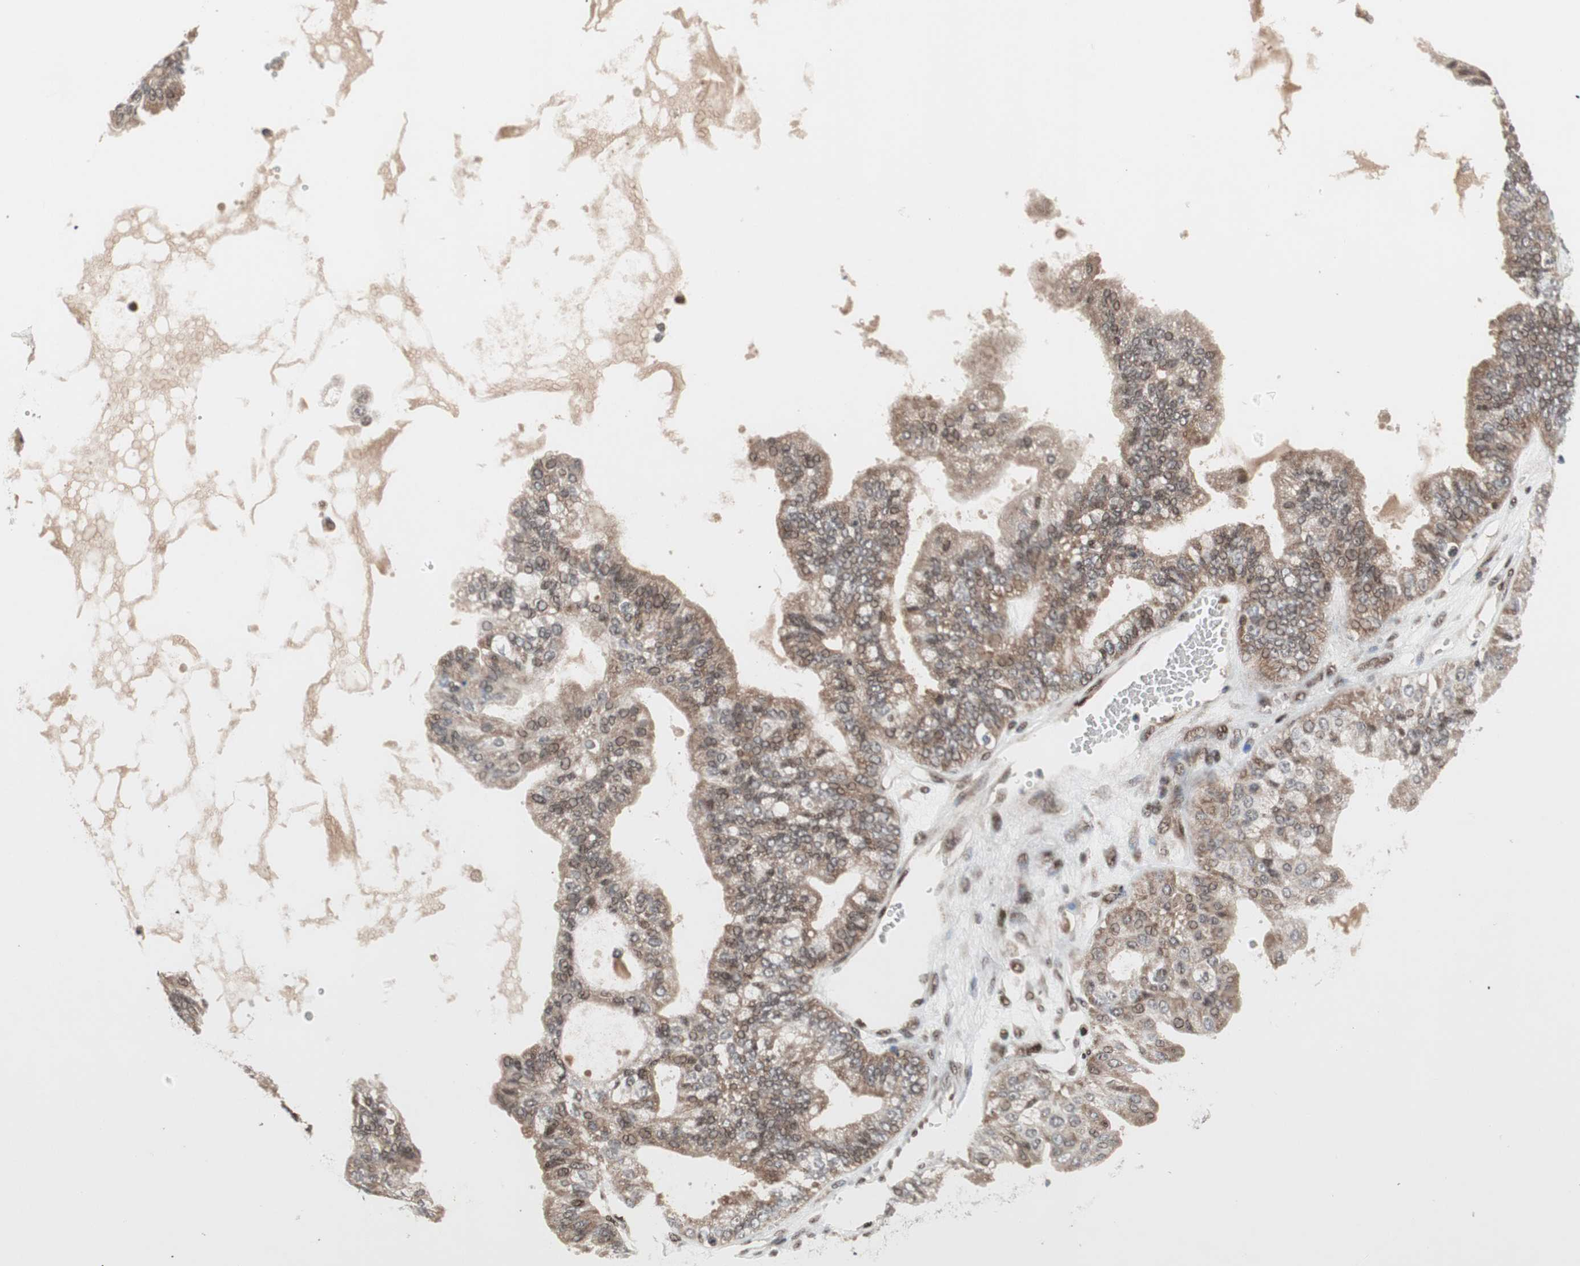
{"staining": {"intensity": "moderate", "quantity": ">75%", "location": "cytoplasmic/membranous,nuclear"}, "tissue": "ovarian cancer", "cell_type": "Tumor cells", "image_type": "cancer", "snomed": [{"axis": "morphology", "description": "Carcinoma, NOS"}, {"axis": "morphology", "description": "Carcinoma, endometroid"}, {"axis": "topography", "description": "Ovary"}], "caption": "There is medium levels of moderate cytoplasmic/membranous and nuclear positivity in tumor cells of ovarian endometroid carcinoma, as demonstrated by immunohistochemical staining (brown color).", "gene": "TCF12", "patient": {"sex": "female", "age": 50}}